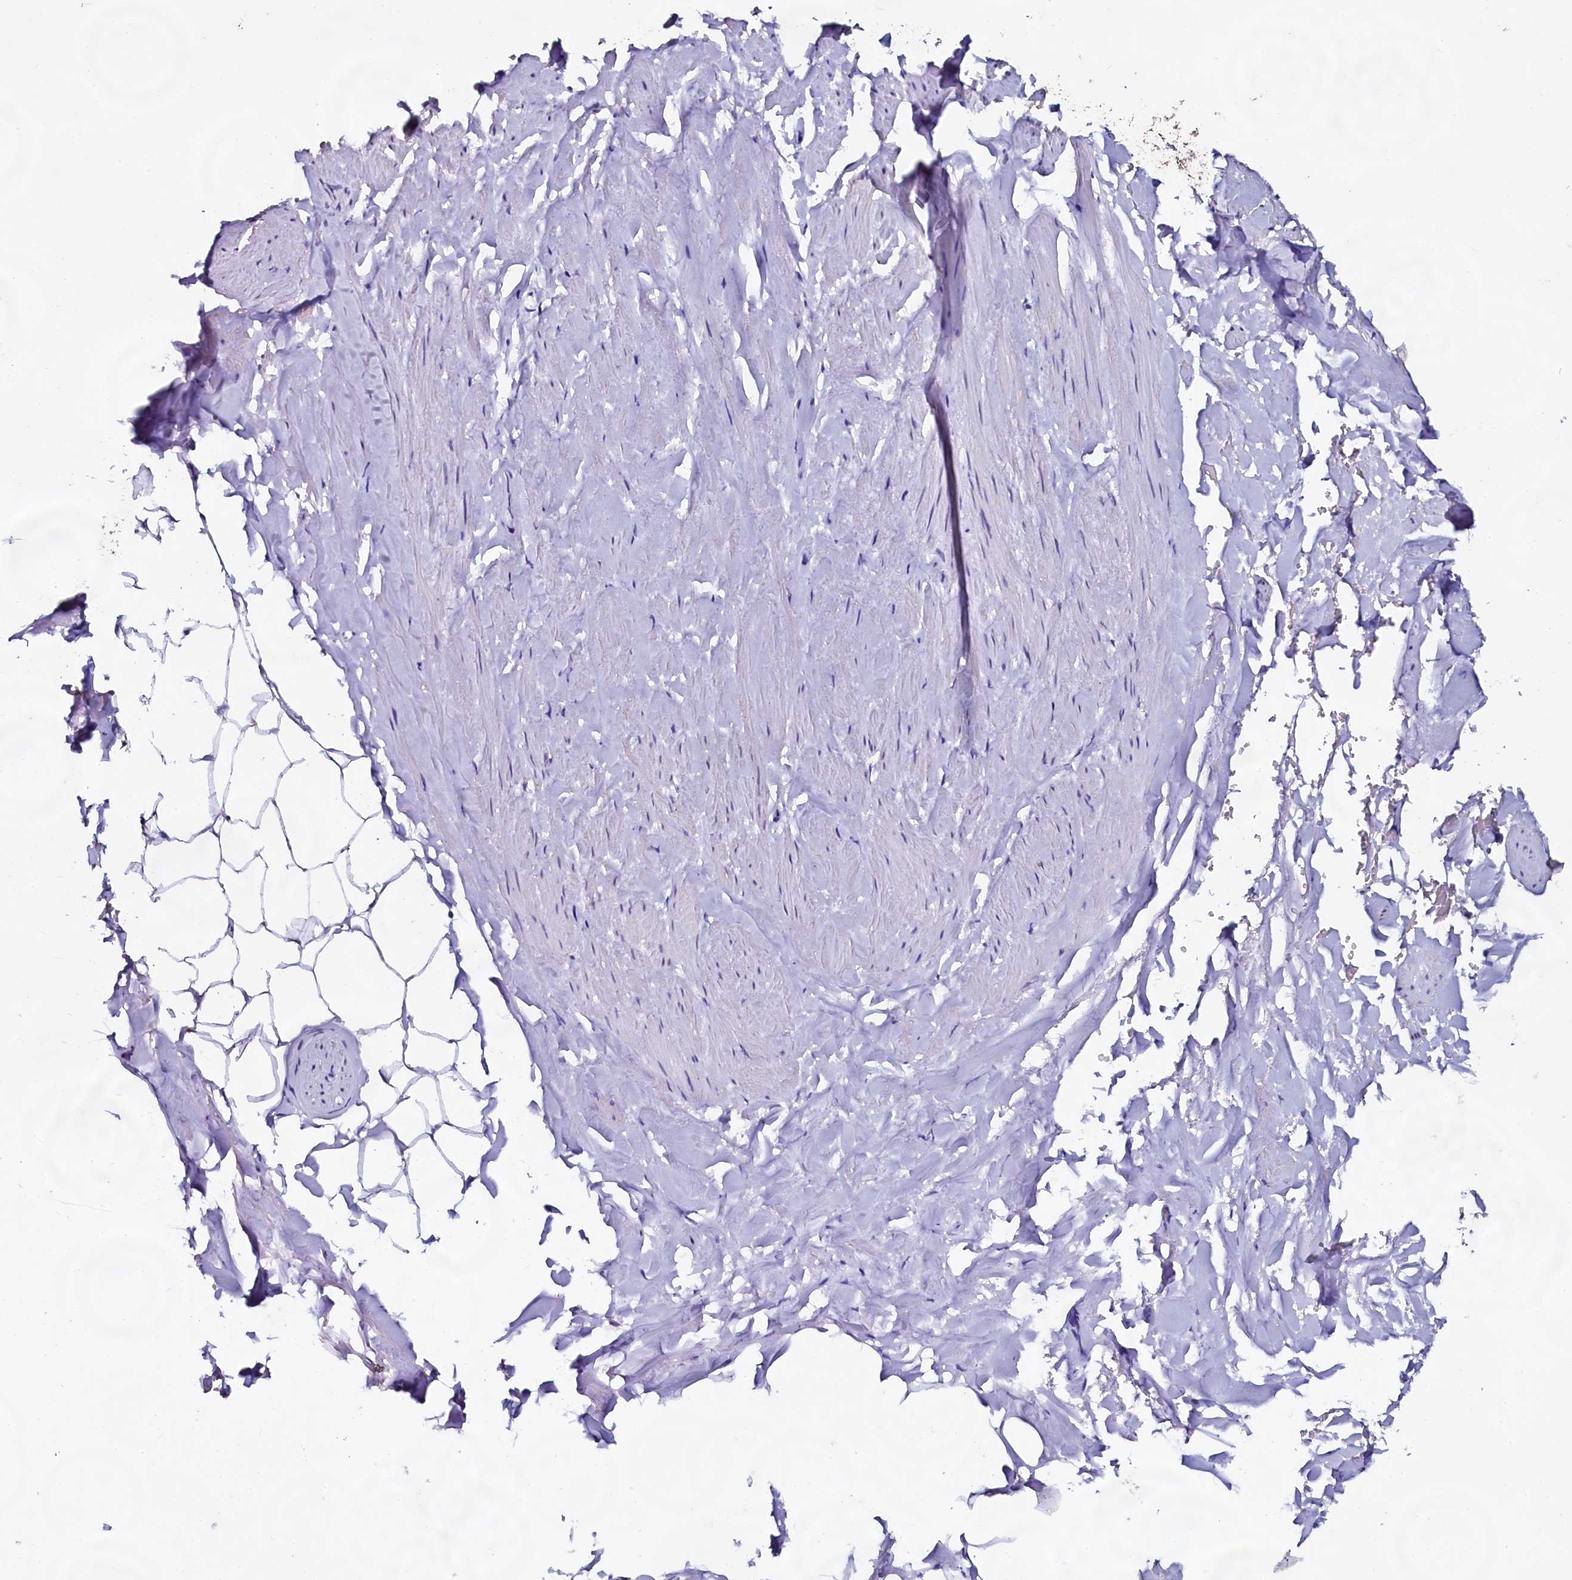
{"staining": {"intensity": "moderate", "quantity": "<25%", "location": "cytoplasmic/membranous"}, "tissue": "adipose tissue", "cell_type": "Adipocytes", "image_type": "normal", "snomed": [{"axis": "morphology", "description": "Normal tissue, NOS"}, {"axis": "morphology", "description": "Adenocarcinoma, Low grade"}, {"axis": "topography", "description": "Prostate"}, {"axis": "topography", "description": "Peripheral nerve tissue"}], "caption": "A photomicrograph of adipose tissue stained for a protein shows moderate cytoplasmic/membranous brown staining in adipocytes.", "gene": "USPL1", "patient": {"sex": "male", "age": 63}}